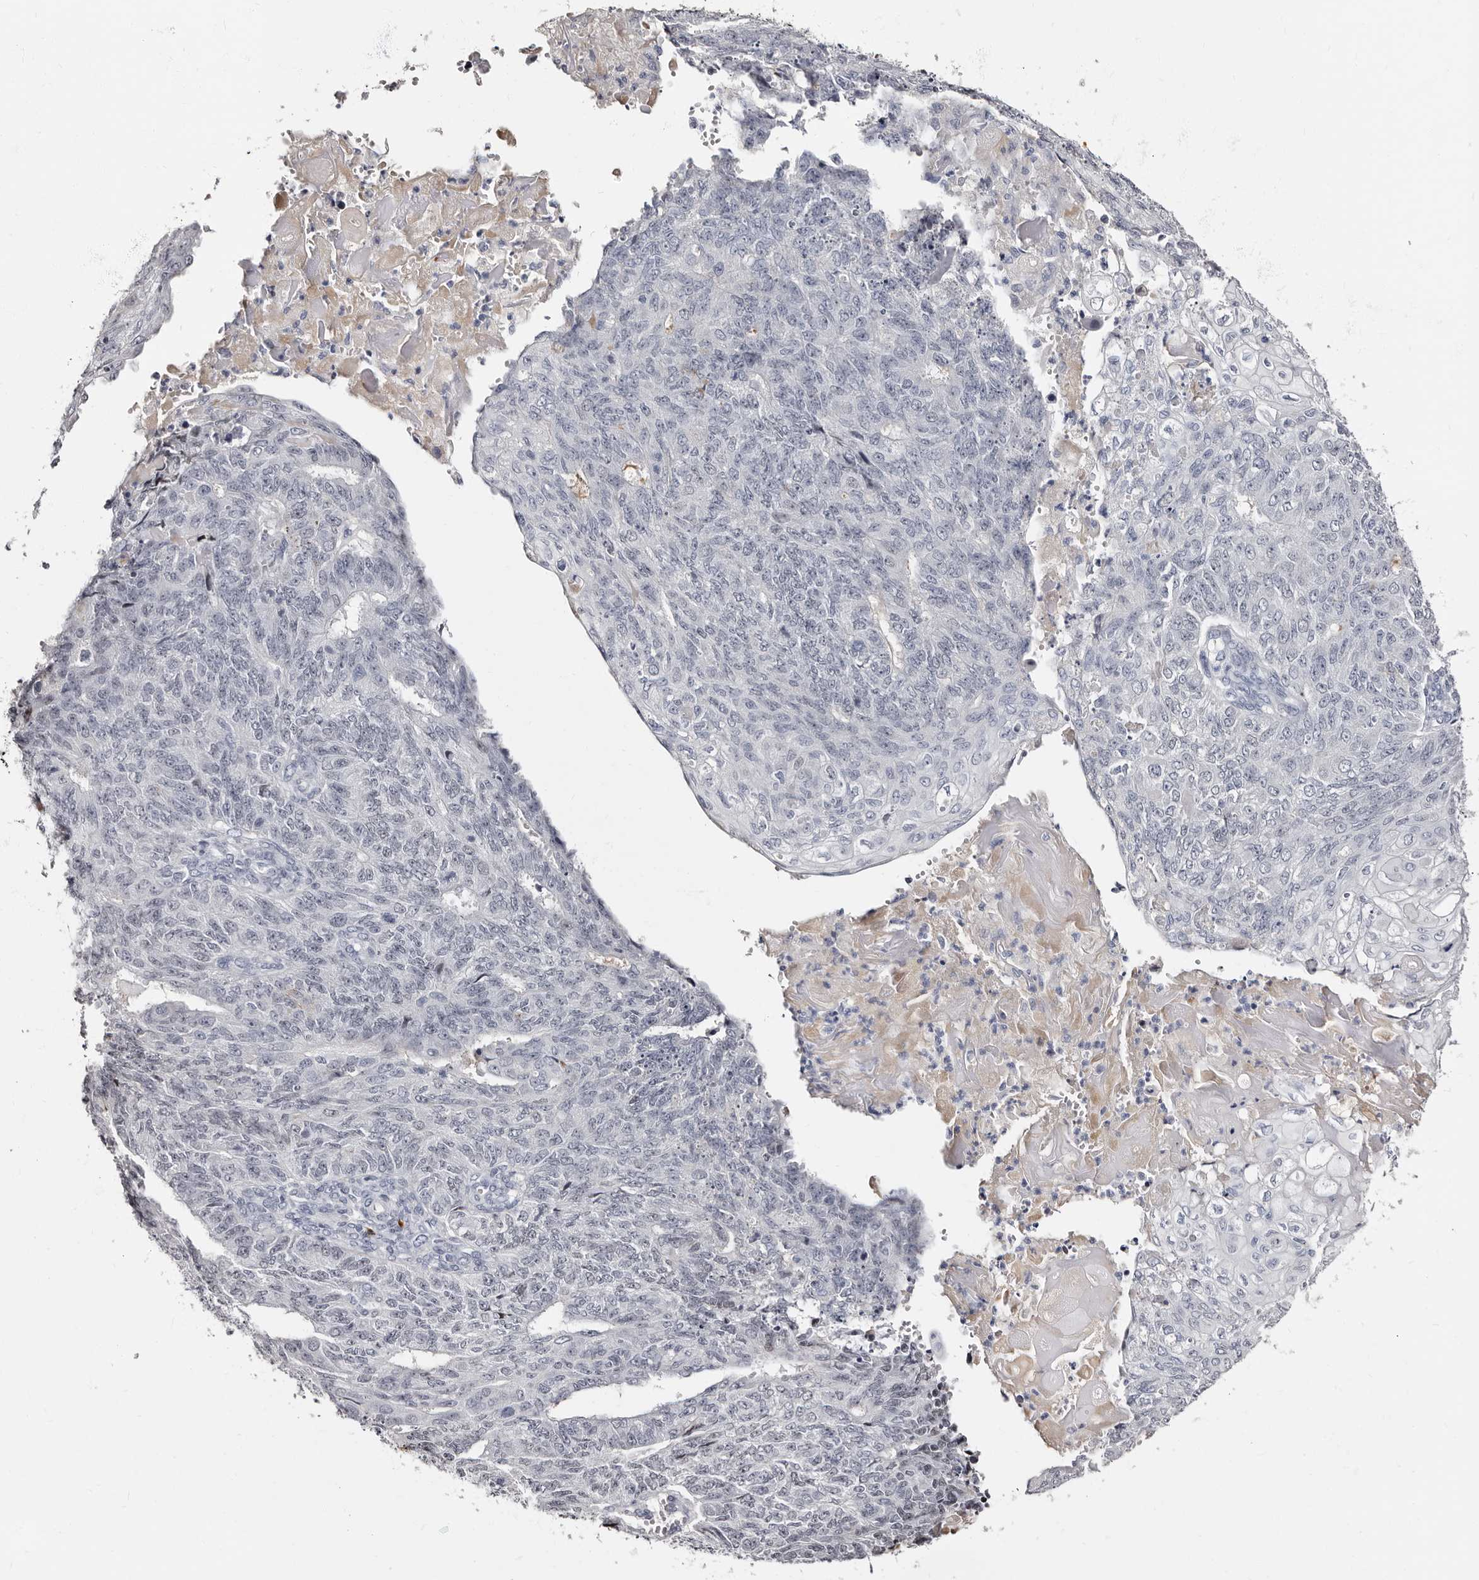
{"staining": {"intensity": "negative", "quantity": "none", "location": "none"}, "tissue": "endometrial cancer", "cell_type": "Tumor cells", "image_type": "cancer", "snomed": [{"axis": "morphology", "description": "Adenocarcinoma, NOS"}, {"axis": "topography", "description": "Endometrium"}], "caption": "An immunohistochemistry photomicrograph of endometrial cancer (adenocarcinoma) is shown. There is no staining in tumor cells of endometrial cancer (adenocarcinoma).", "gene": "TBC1D22B", "patient": {"sex": "female", "age": 32}}